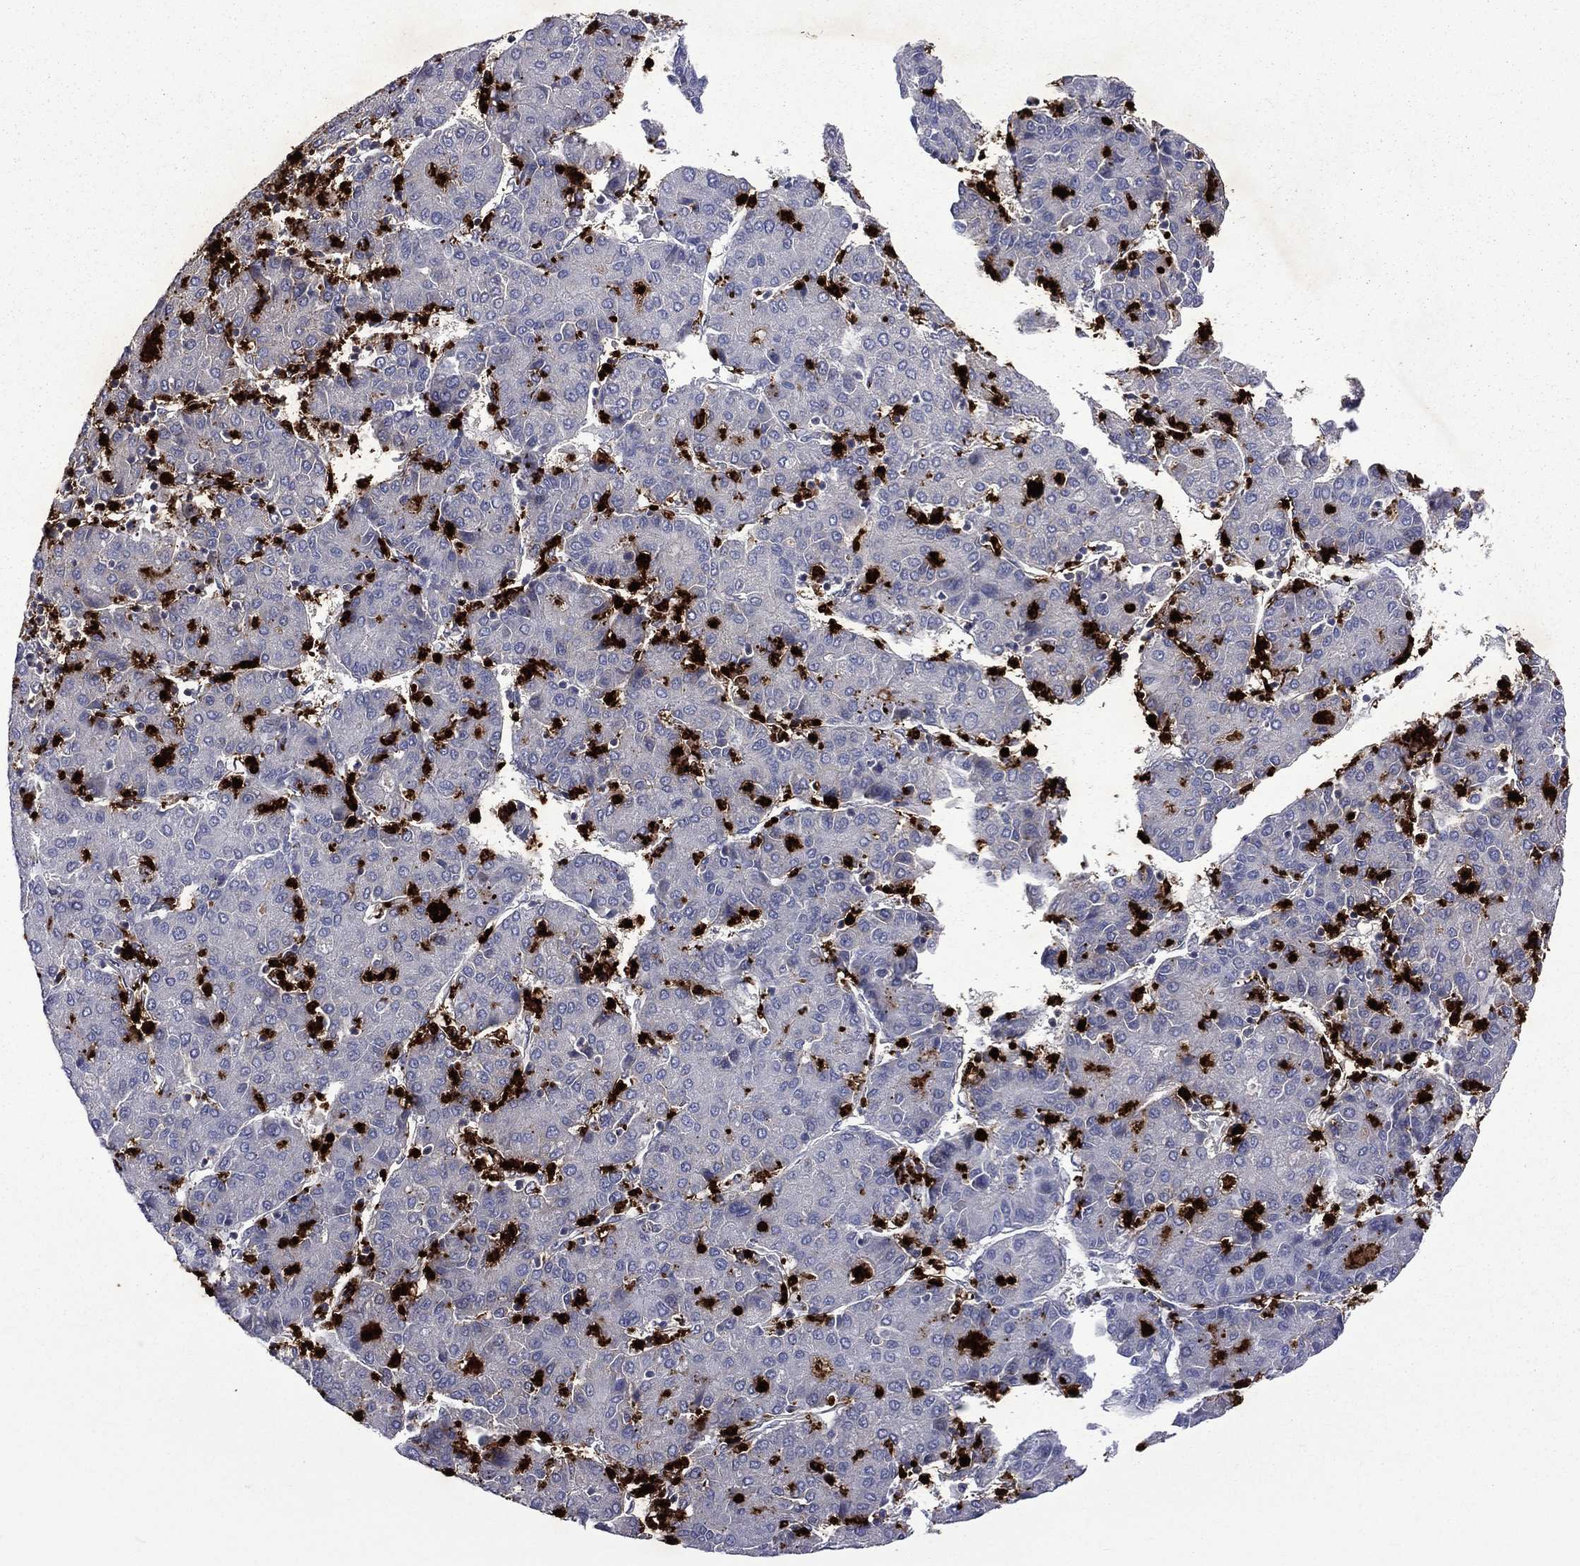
{"staining": {"intensity": "negative", "quantity": "none", "location": "none"}, "tissue": "liver cancer", "cell_type": "Tumor cells", "image_type": "cancer", "snomed": [{"axis": "morphology", "description": "Carcinoma, Hepatocellular, NOS"}, {"axis": "topography", "description": "Liver"}], "caption": "DAB immunohistochemical staining of liver cancer shows no significant staining in tumor cells.", "gene": "ELANE", "patient": {"sex": "male", "age": 65}}